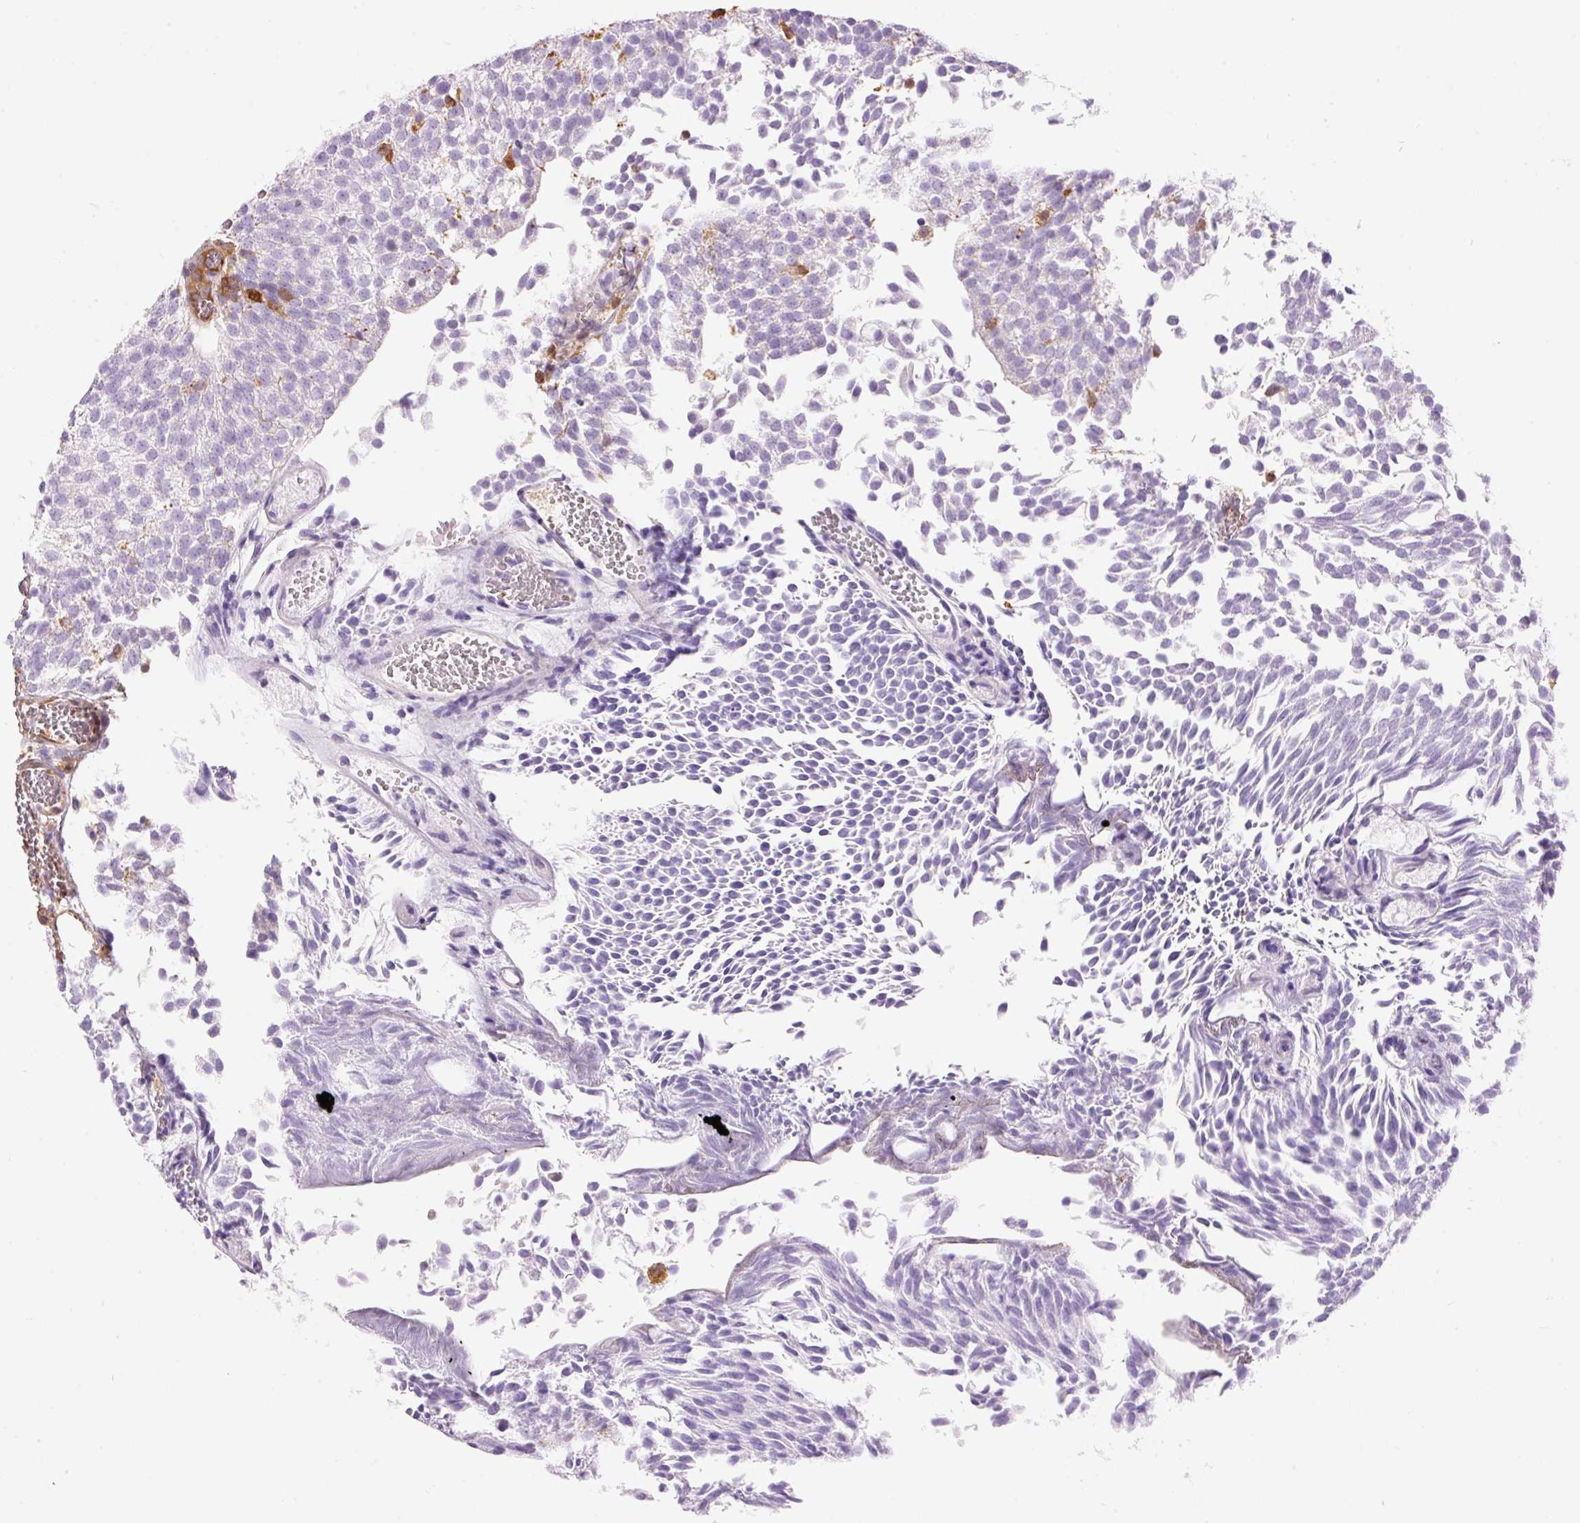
{"staining": {"intensity": "negative", "quantity": "none", "location": "none"}, "tissue": "urothelial cancer", "cell_type": "Tumor cells", "image_type": "cancer", "snomed": [{"axis": "morphology", "description": "Urothelial carcinoma, Low grade"}, {"axis": "topography", "description": "Urinary bladder"}], "caption": "DAB immunohistochemical staining of human urothelial cancer displays no significant staining in tumor cells.", "gene": "IL10RB", "patient": {"sex": "female", "age": 79}}